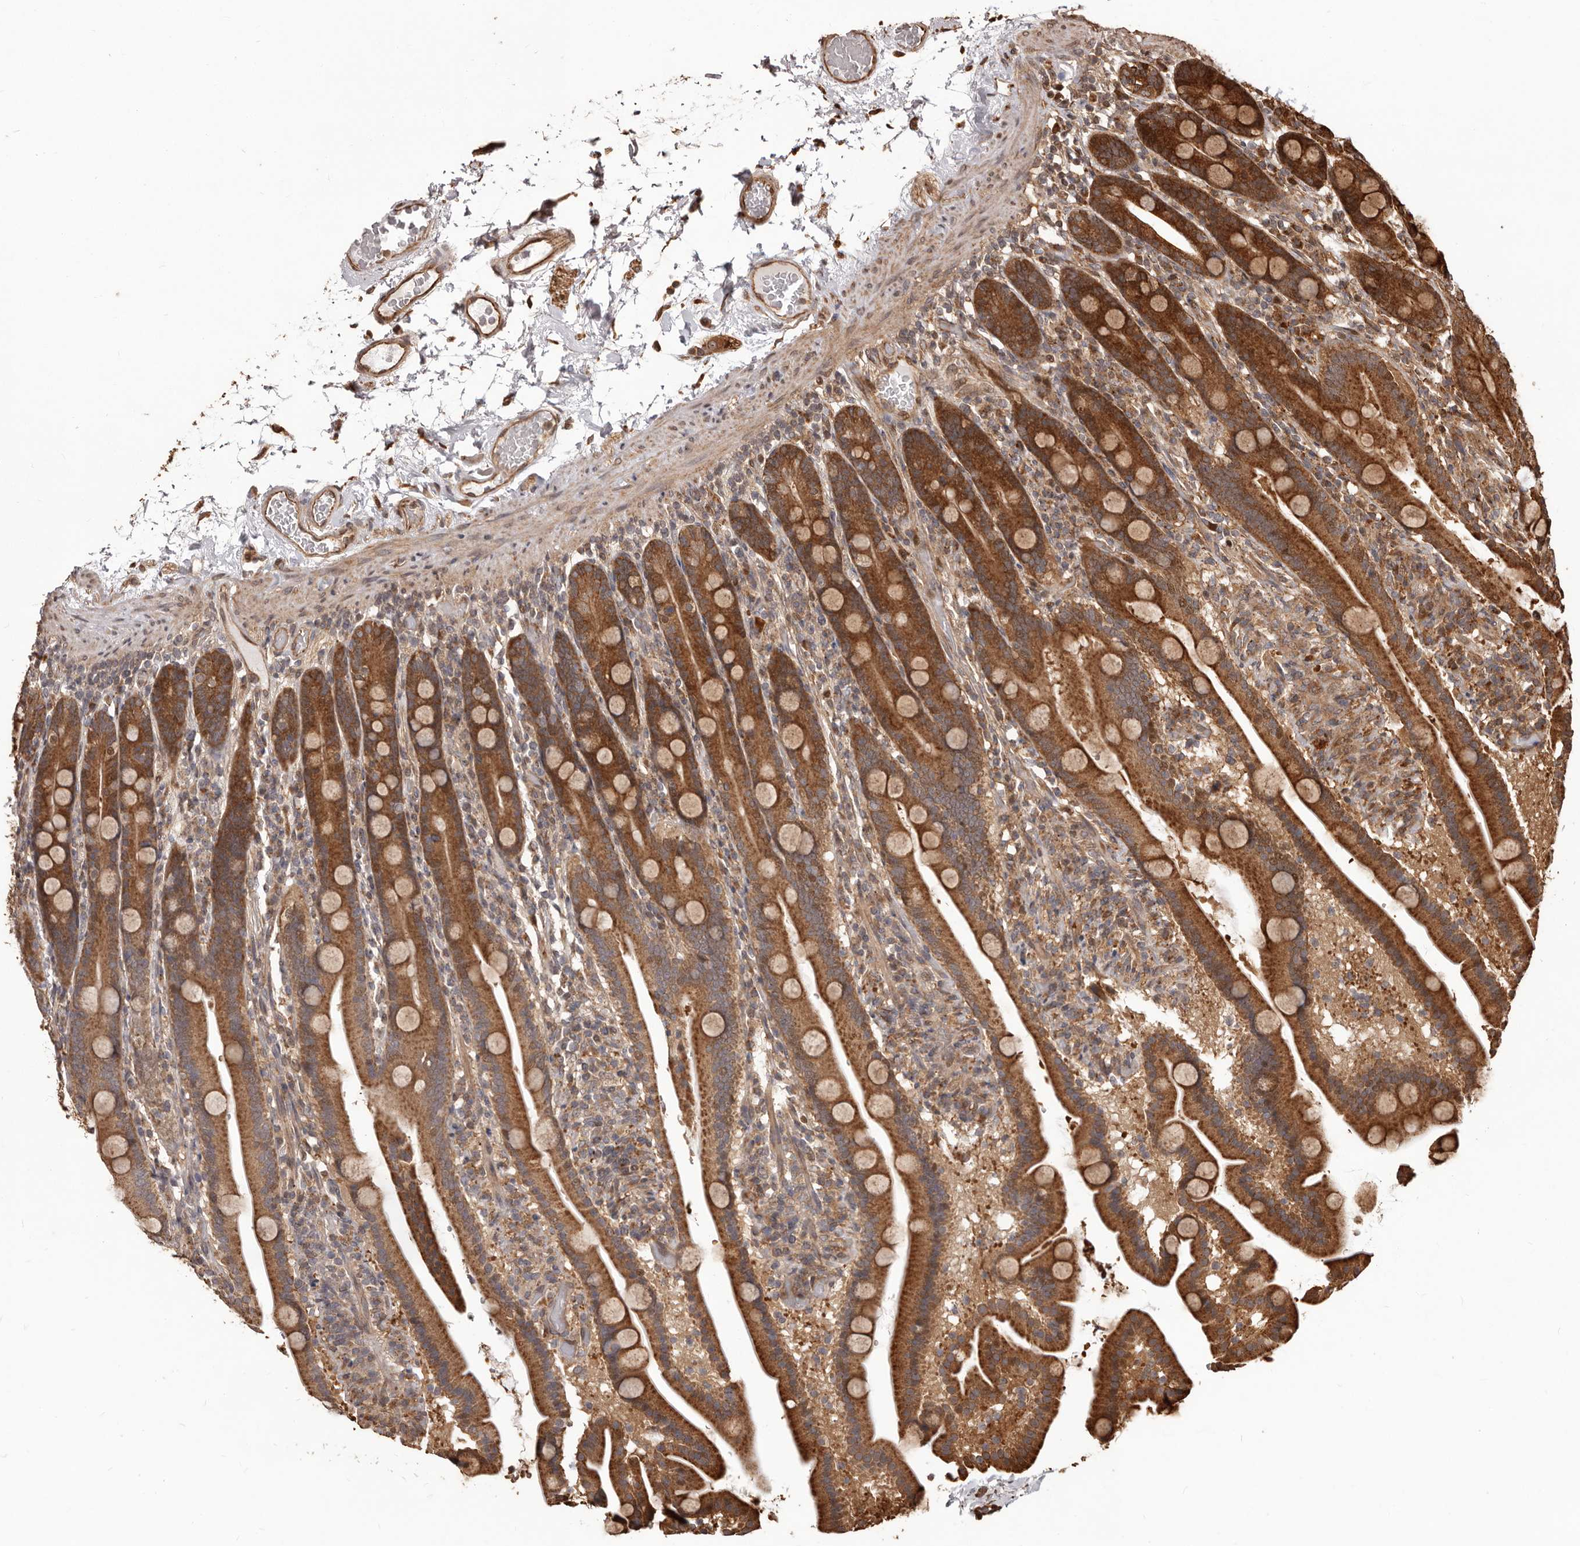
{"staining": {"intensity": "strong", "quantity": ">75%", "location": "cytoplasmic/membranous"}, "tissue": "duodenum", "cell_type": "Glandular cells", "image_type": "normal", "snomed": [{"axis": "morphology", "description": "Normal tissue, NOS"}, {"axis": "topography", "description": "Duodenum"}], "caption": "Glandular cells reveal high levels of strong cytoplasmic/membranous expression in about >75% of cells in unremarkable duodenum.", "gene": "MTO1", "patient": {"sex": "male", "age": 55}}